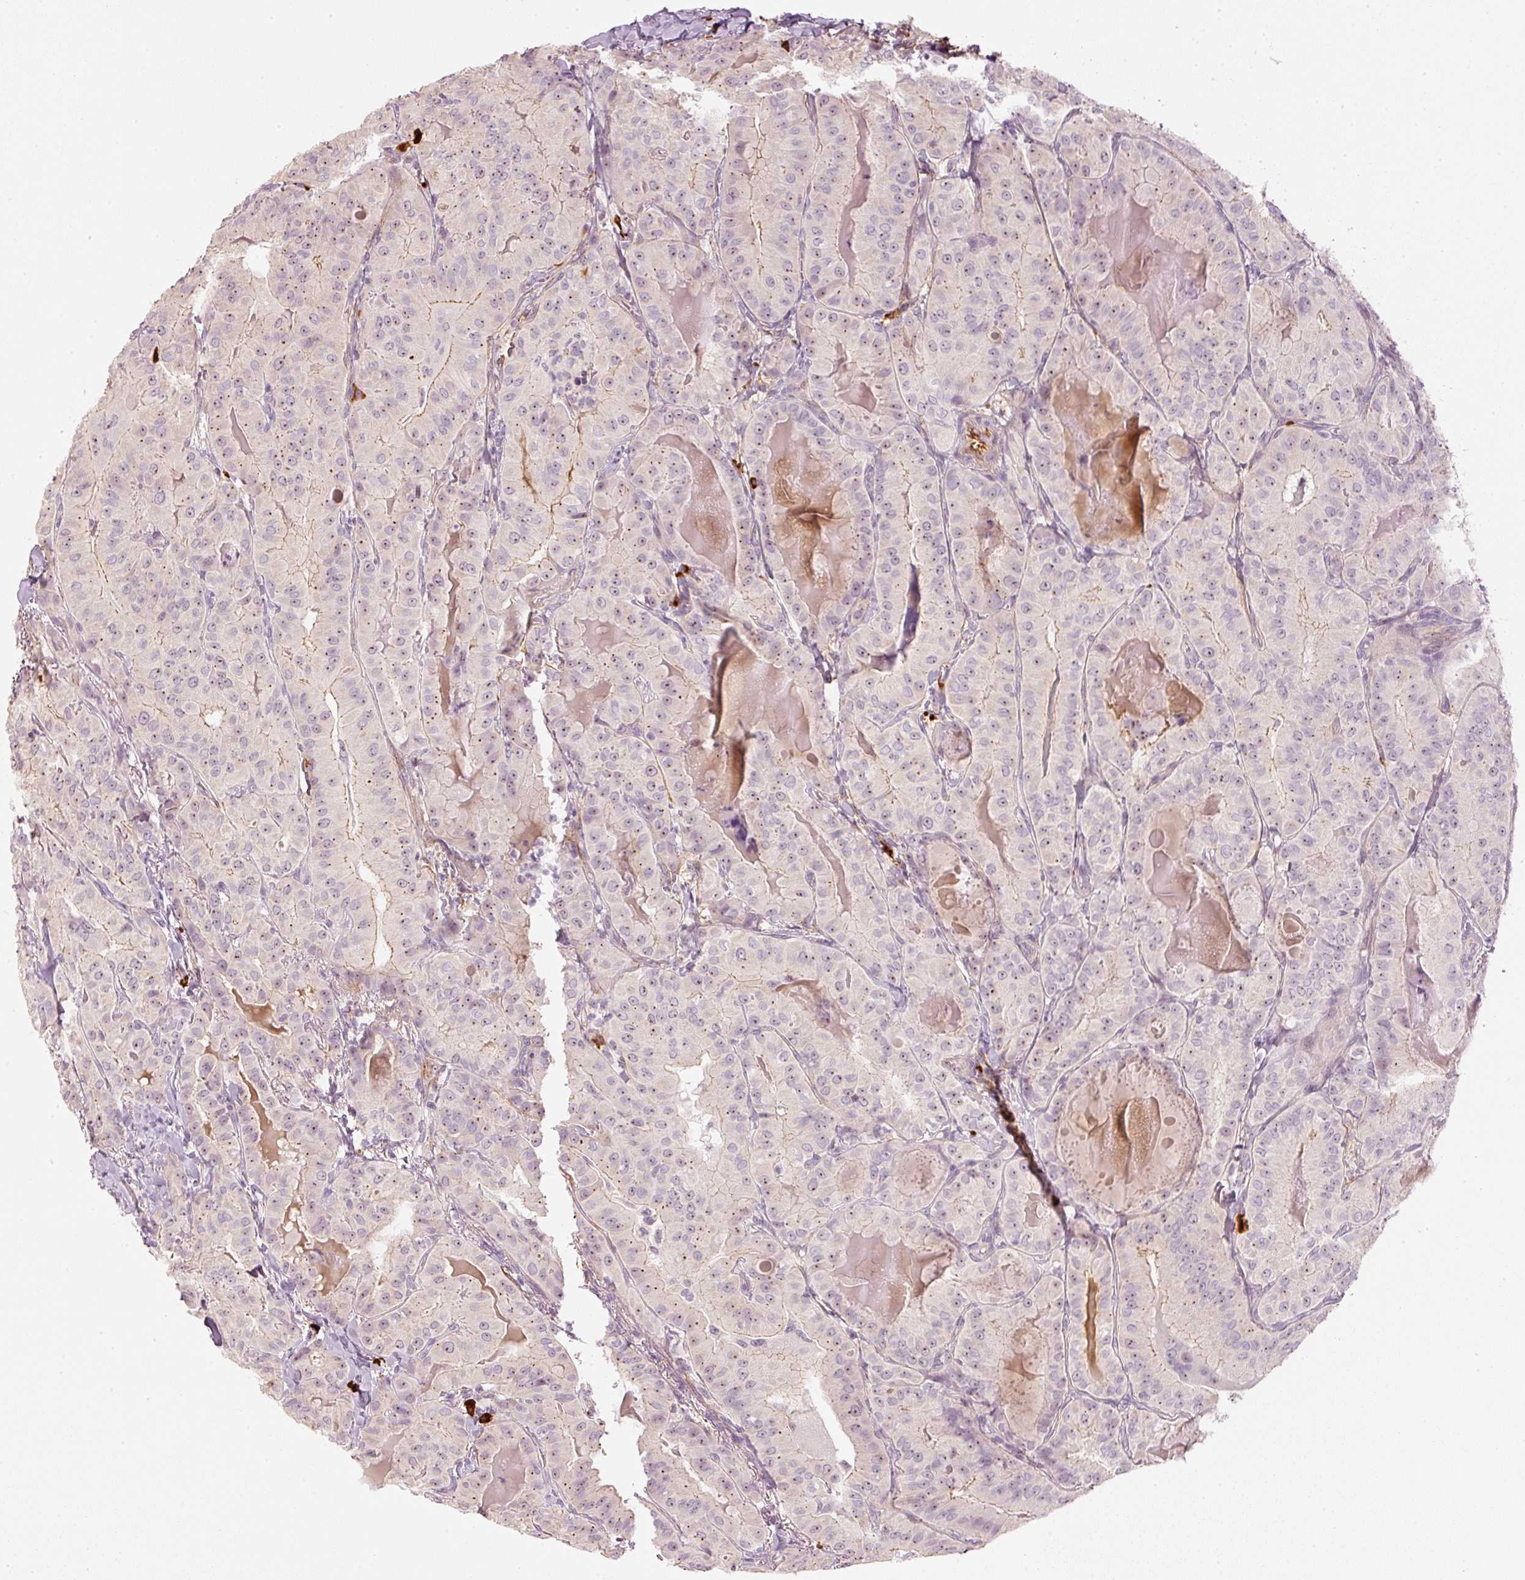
{"staining": {"intensity": "weak", "quantity": "25%-75%", "location": "cytoplasmic/membranous,nuclear"}, "tissue": "thyroid cancer", "cell_type": "Tumor cells", "image_type": "cancer", "snomed": [{"axis": "morphology", "description": "Papillary adenocarcinoma, NOS"}, {"axis": "topography", "description": "Thyroid gland"}], "caption": "This is an image of immunohistochemistry (IHC) staining of thyroid papillary adenocarcinoma, which shows weak staining in the cytoplasmic/membranous and nuclear of tumor cells.", "gene": "VCAM1", "patient": {"sex": "female", "age": 68}}